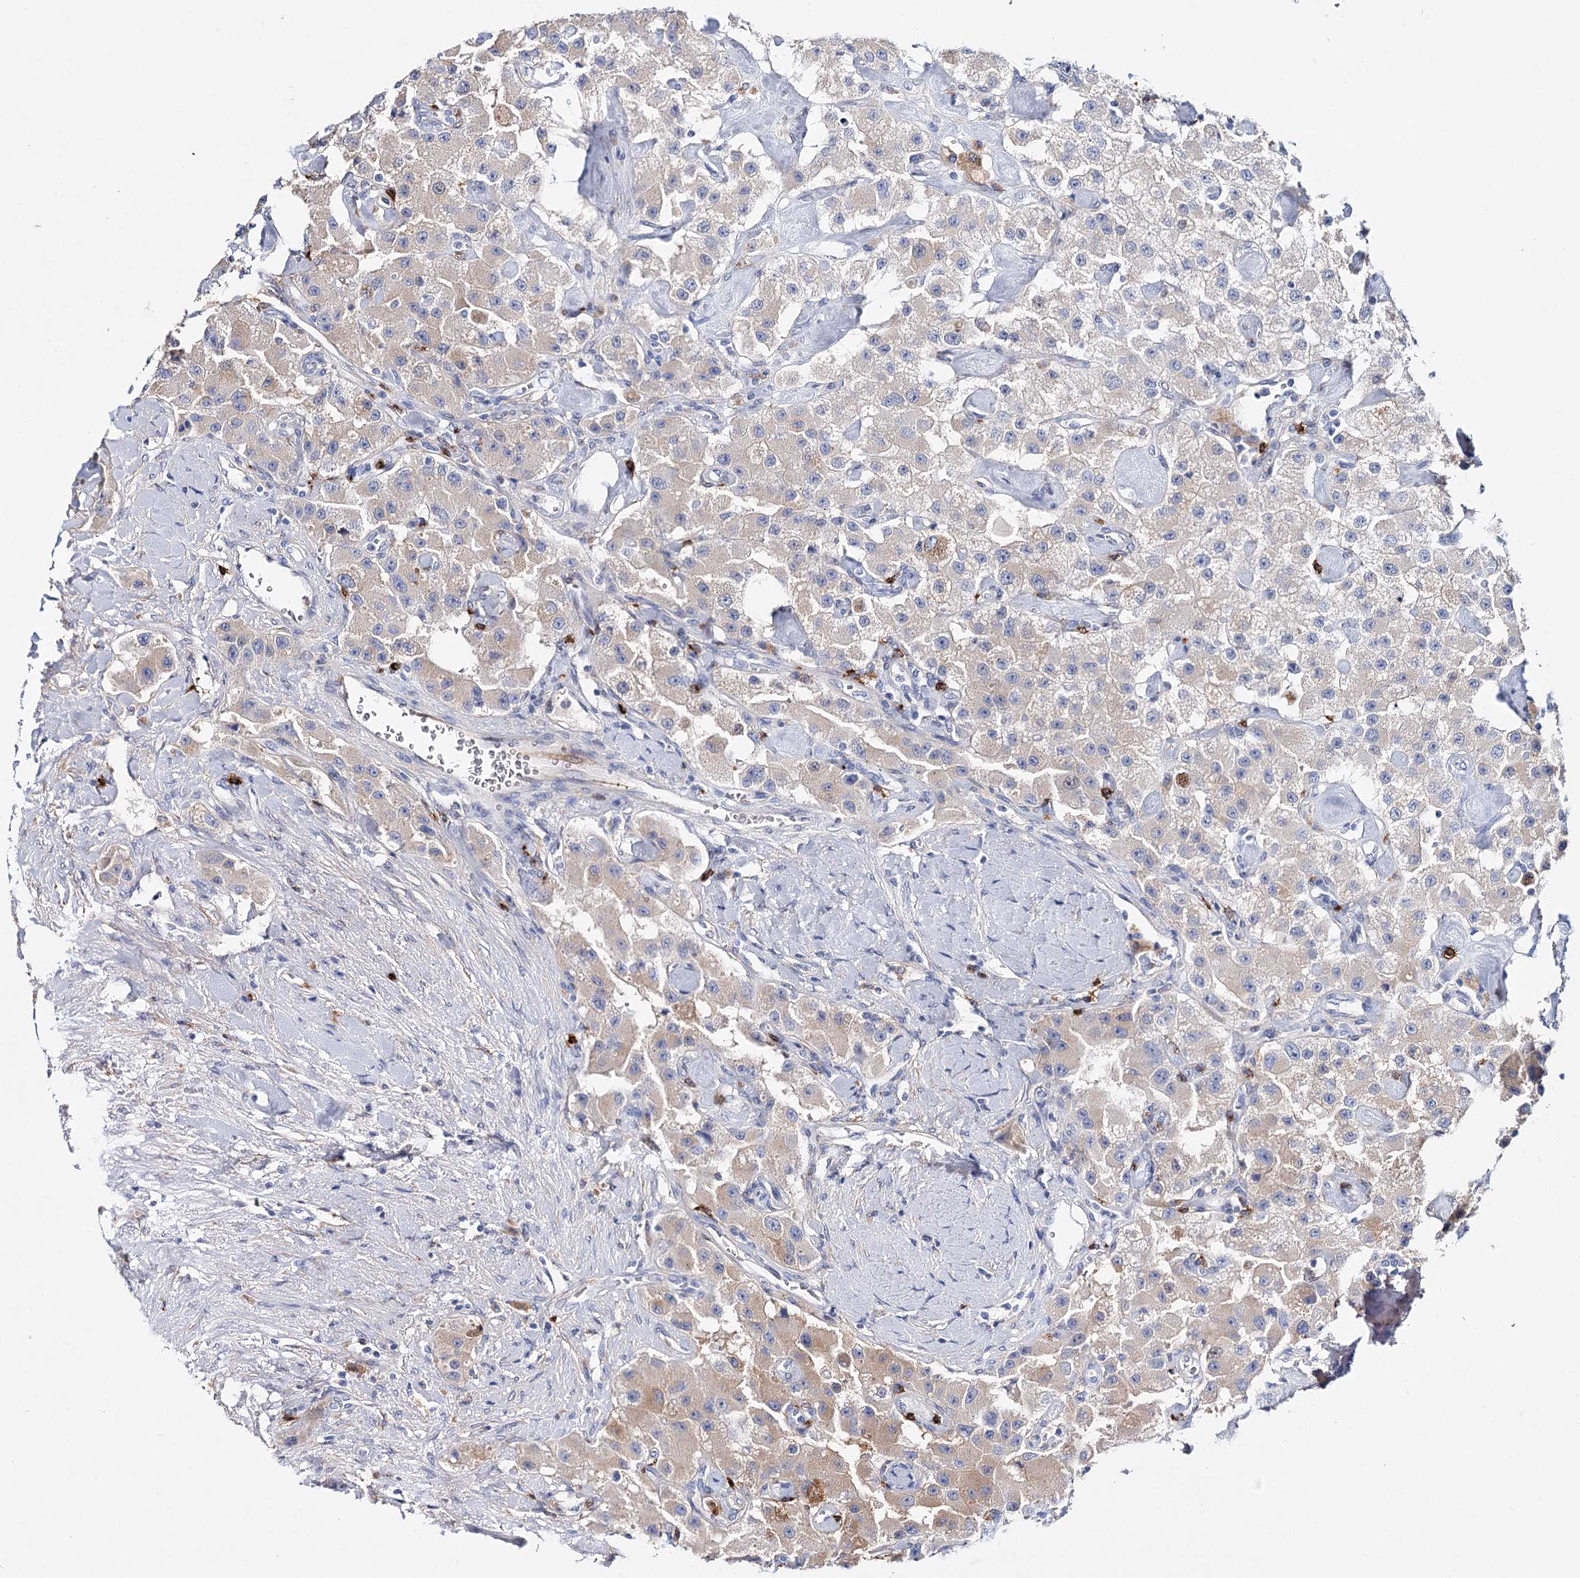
{"staining": {"intensity": "weak", "quantity": "<25%", "location": "cytoplasmic/membranous"}, "tissue": "carcinoid", "cell_type": "Tumor cells", "image_type": "cancer", "snomed": [{"axis": "morphology", "description": "Carcinoid, malignant, NOS"}, {"axis": "topography", "description": "Pancreas"}], "caption": "Protein analysis of carcinoid (malignant) displays no significant positivity in tumor cells. The staining is performed using DAB (3,3'-diaminobenzidine) brown chromogen with nuclei counter-stained in using hematoxylin.", "gene": "CFAP46", "patient": {"sex": "male", "age": 41}}